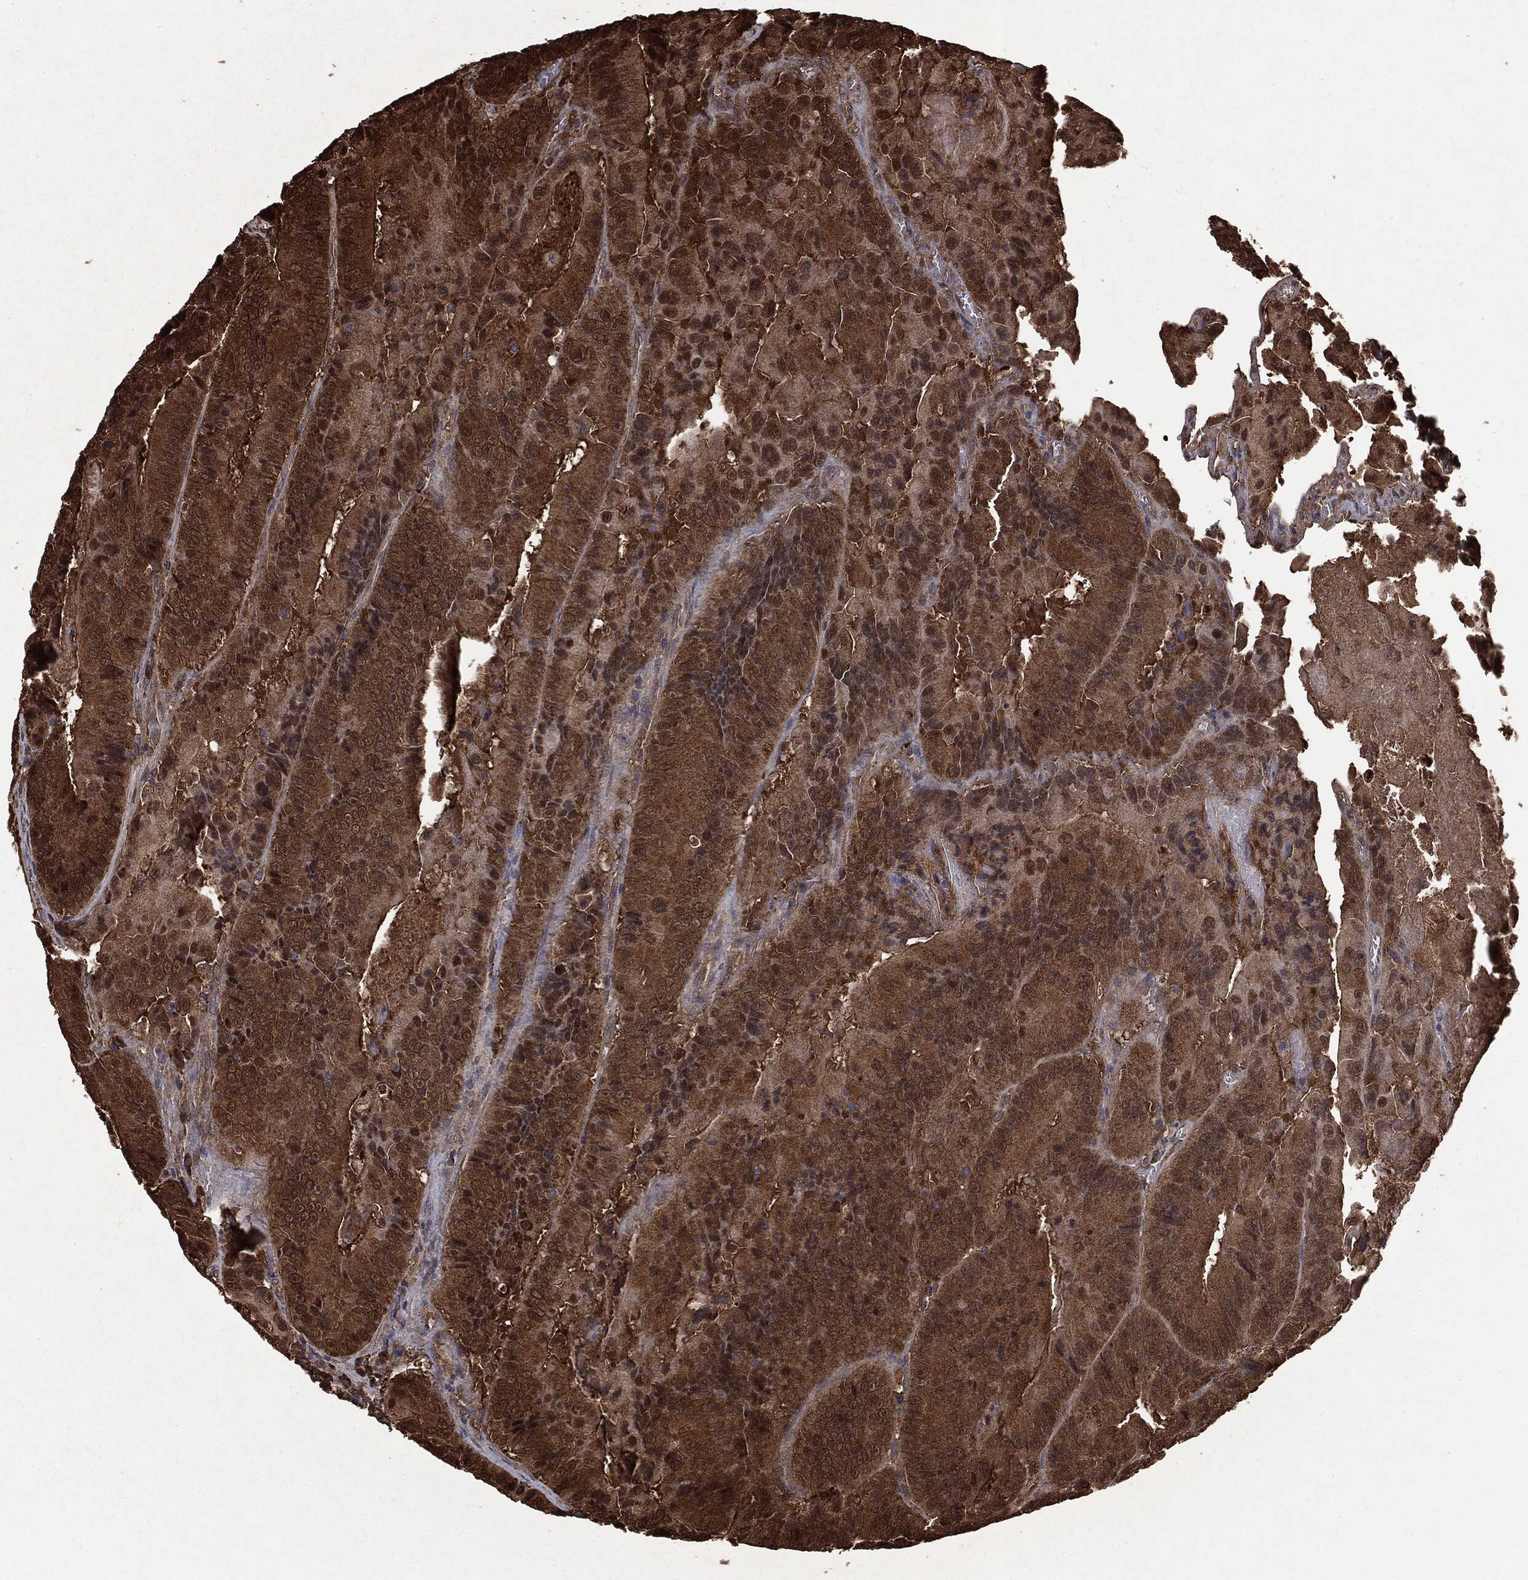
{"staining": {"intensity": "strong", "quantity": ">75%", "location": "cytoplasmic/membranous"}, "tissue": "colorectal cancer", "cell_type": "Tumor cells", "image_type": "cancer", "snomed": [{"axis": "morphology", "description": "Adenocarcinoma, NOS"}, {"axis": "topography", "description": "Colon"}], "caption": "Immunohistochemistry of colorectal cancer (adenocarcinoma) demonstrates high levels of strong cytoplasmic/membranous staining in about >75% of tumor cells.", "gene": "NME1", "patient": {"sex": "female", "age": 86}}